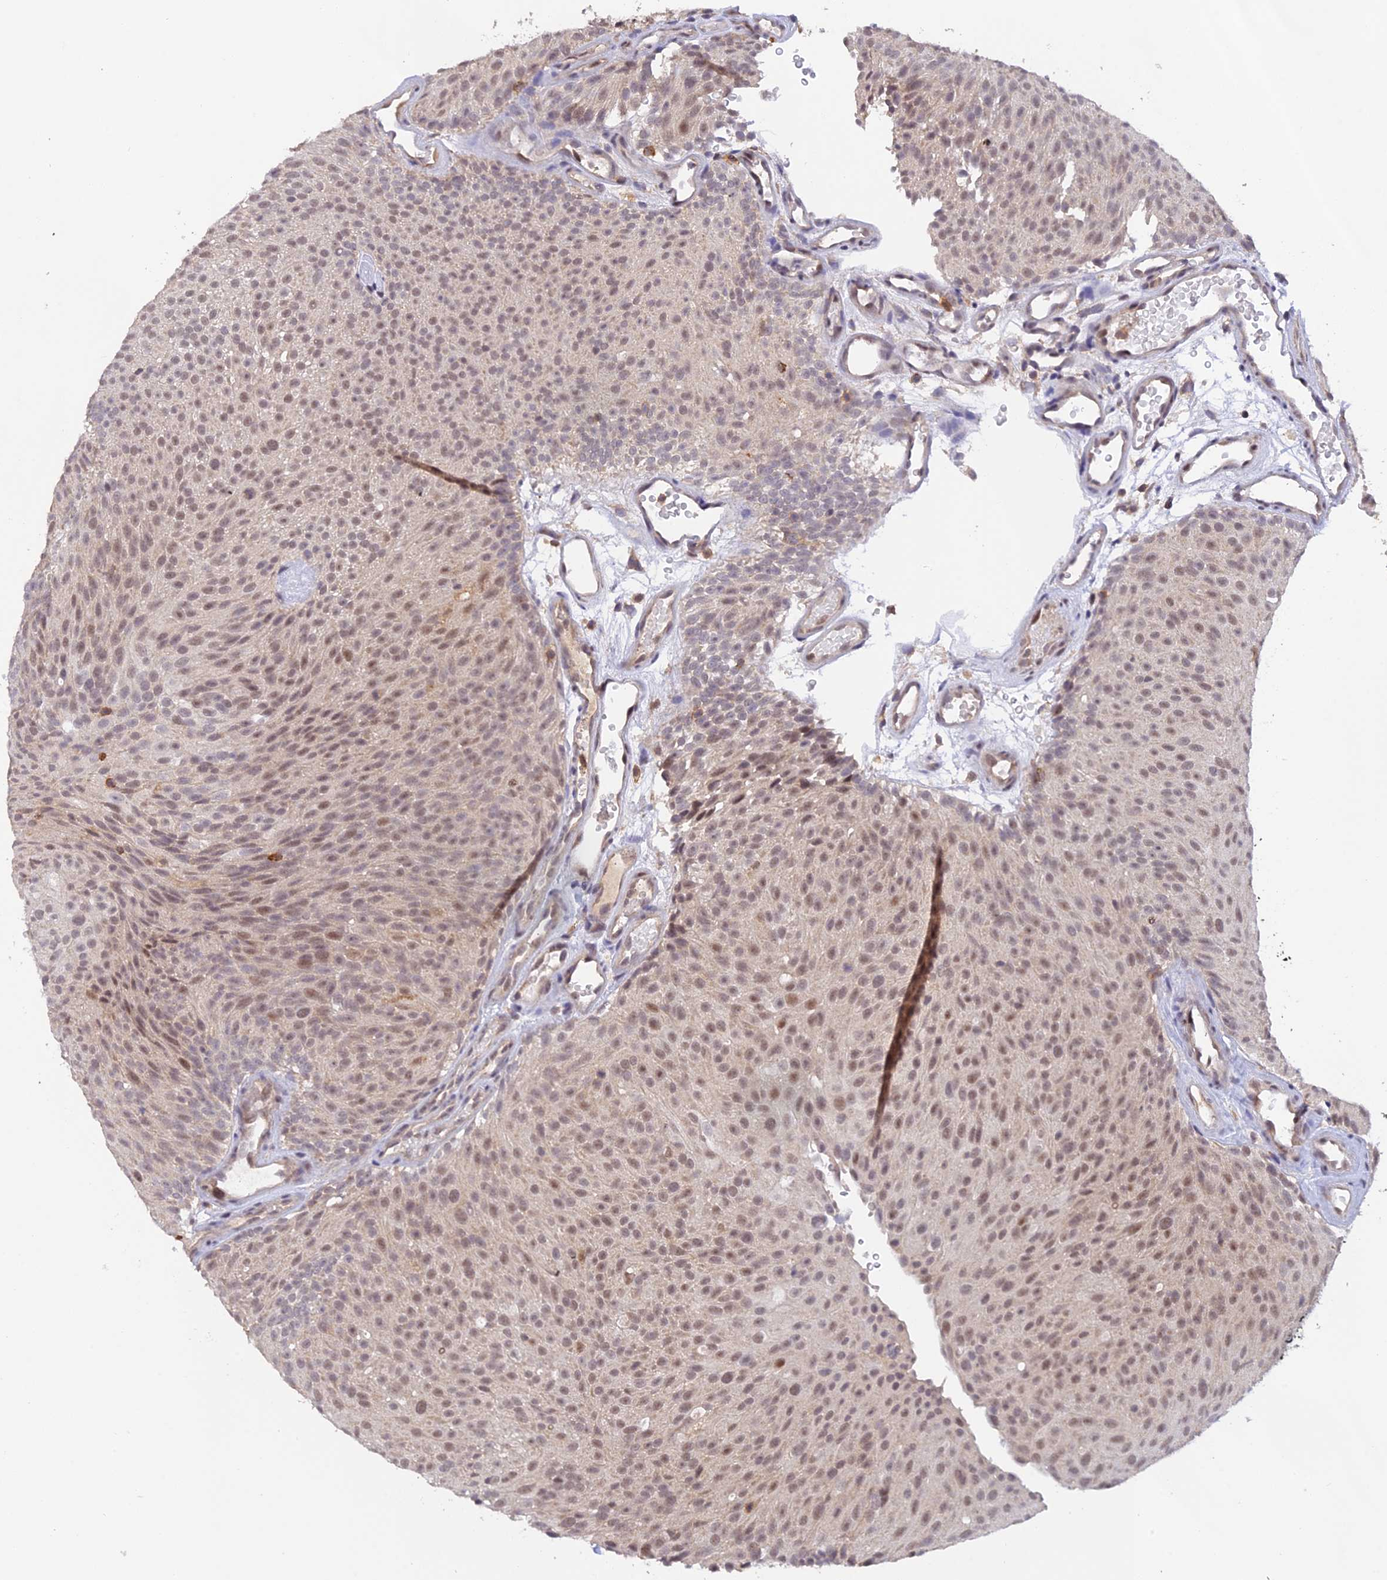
{"staining": {"intensity": "weak", "quantity": "25%-75%", "location": "cytoplasmic/membranous,nuclear"}, "tissue": "urothelial cancer", "cell_type": "Tumor cells", "image_type": "cancer", "snomed": [{"axis": "morphology", "description": "Urothelial carcinoma, Low grade"}, {"axis": "topography", "description": "Urinary bladder"}], "caption": "An immunohistochemistry image of neoplastic tissue is shown. Protein staining in brown shows weak cytoplasmic/membranous and nuclear positivity in urothelial carcinoma (low-grade) within tumor cells. Immunohistochemistry stains the protein of interest in brown and the nuclei are stained blue.", "gene": "PEX16", "patient": {"sex": "male", "age": 78}}